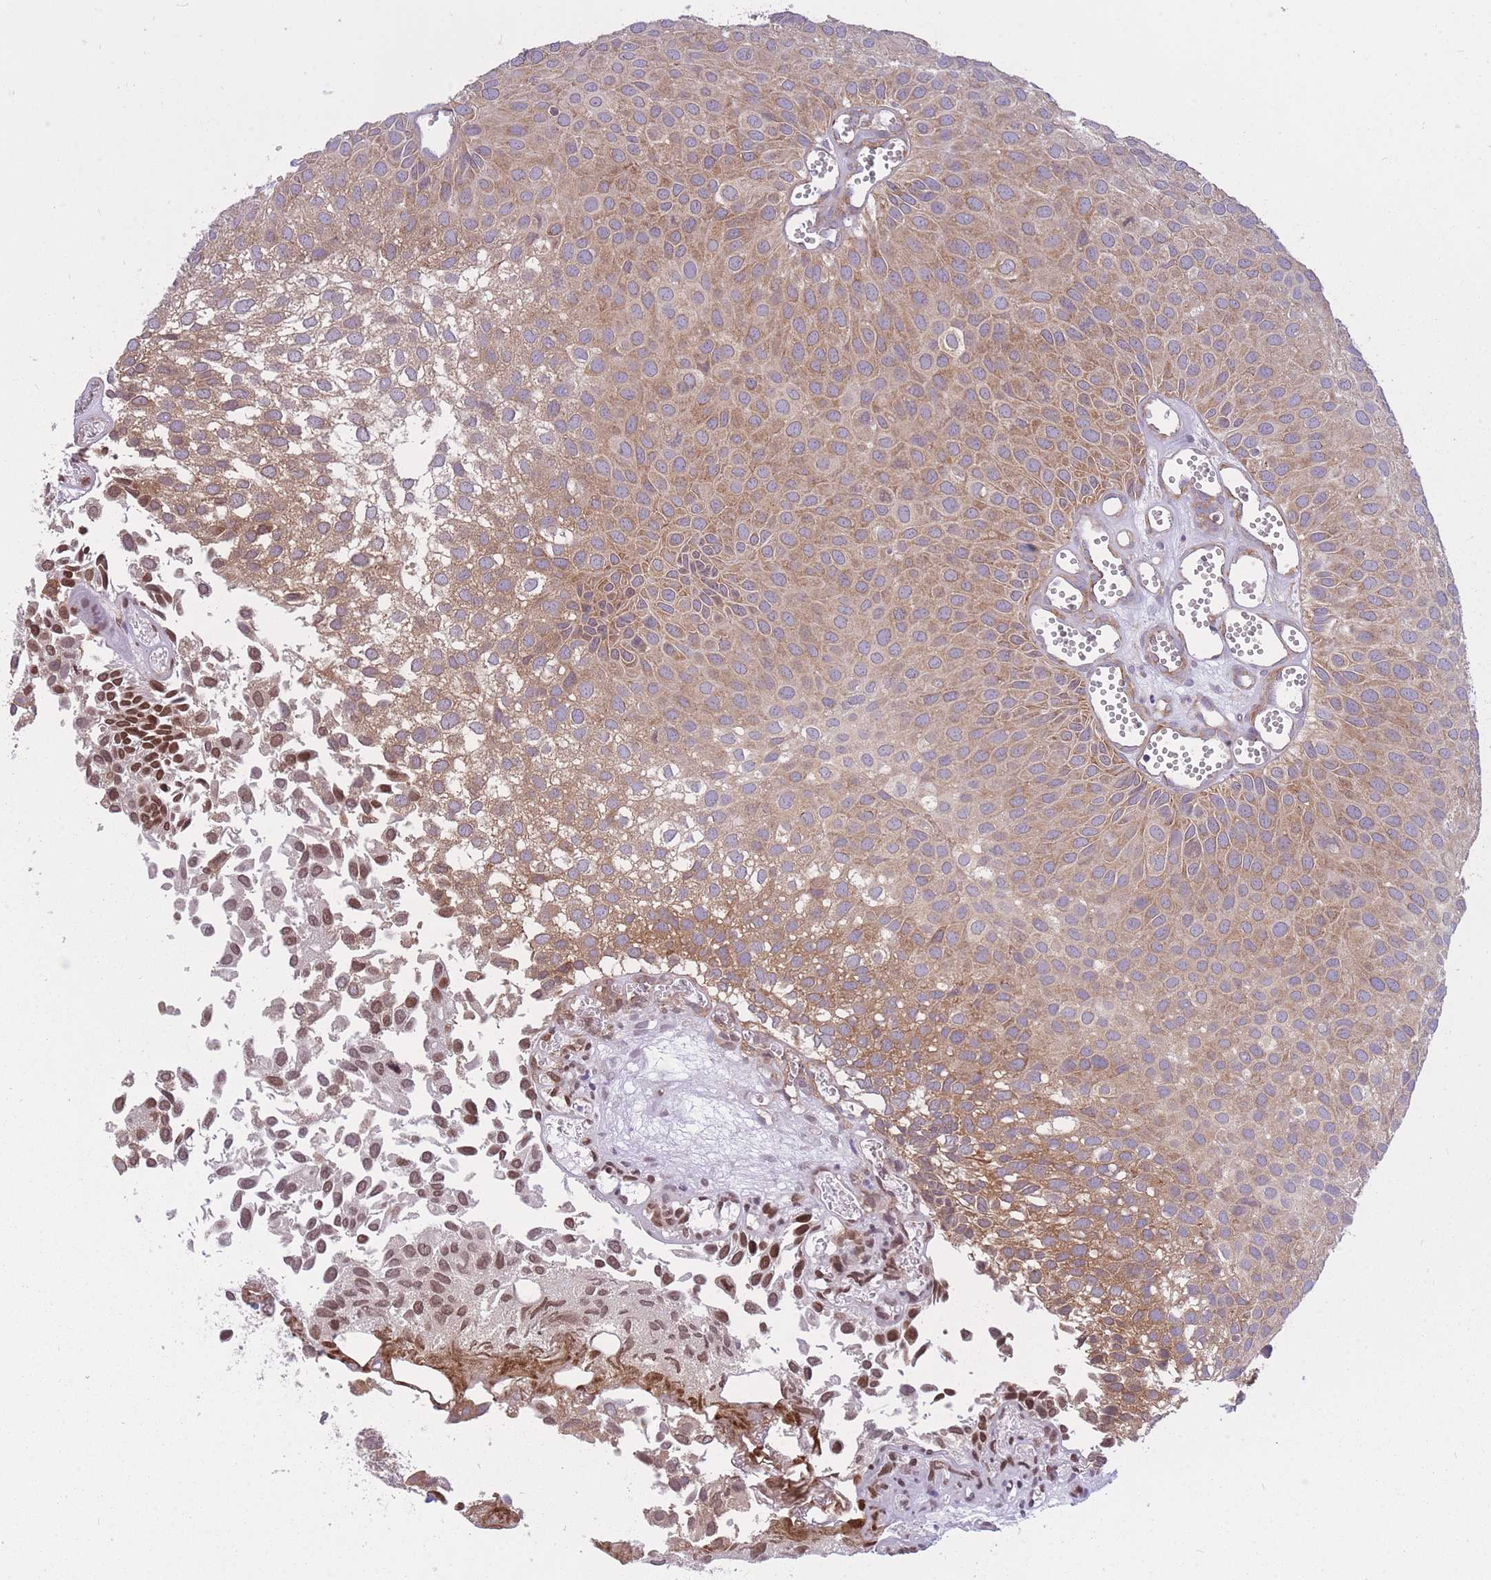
{"staining": {"intensity": "moderate", "quantity": ">75%", "location": "cytoplasmic/membranous"}, "tissue": "urothelial cancer", "cell_type": "Tumor cells", "image_type": "cancer", "snomed": [{"axis": "morphology", "description": "Urothelial carcinoma, Low grade"}, {"axis": "topography", "description": "Urinary bladder"}], "caption": "Human urothelial cancer stained with a brown dye reveals moderate cytoplasmic/membranous positive positivity in about >75% of tumor cells.", "gene": "CCDC124", "patient": {"sex": "male", "age": 88}}